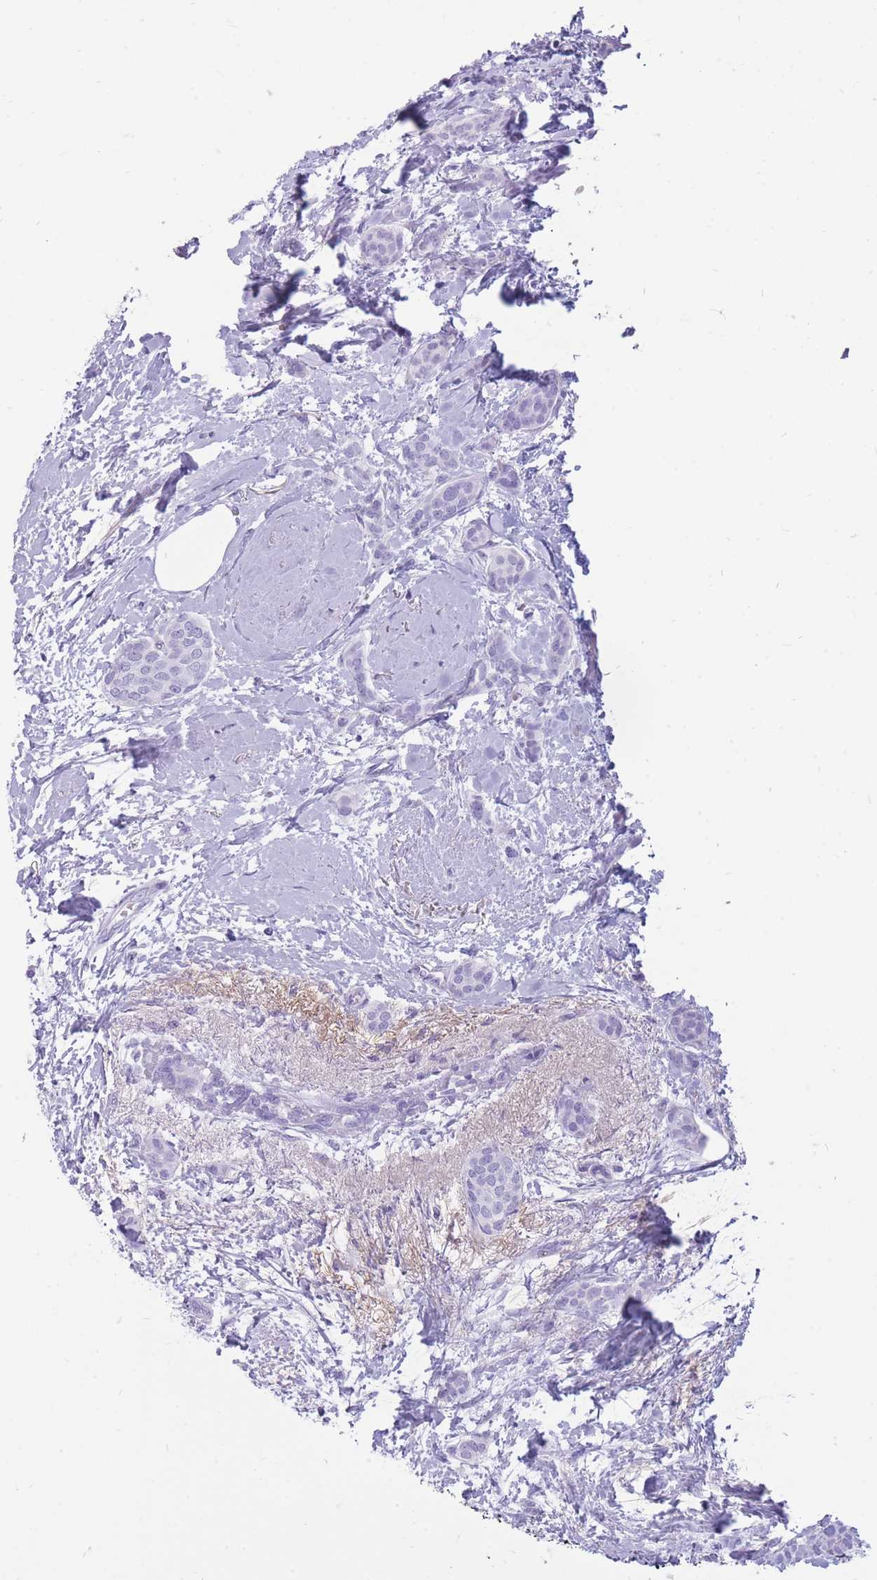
{"staining": {"intensity": "negative", "quantity": "none", "location": "none"}, "tissue": "breast cancer", "cell_type": "Tumor cells", "image_type": "cancer", "snomed": [{"axis": "morphology", "description": "Duct carcinoma"}, {"axis": "topography", "description": "Breast"}], "caption": "This is an immunohistochemistry (IHC) image of human breast cancer (invasive ductal carcinoma). There is no positivity in tumor cells.", "gene": "CYP21A2", "patient": {"sex": "female", "age": 72}}